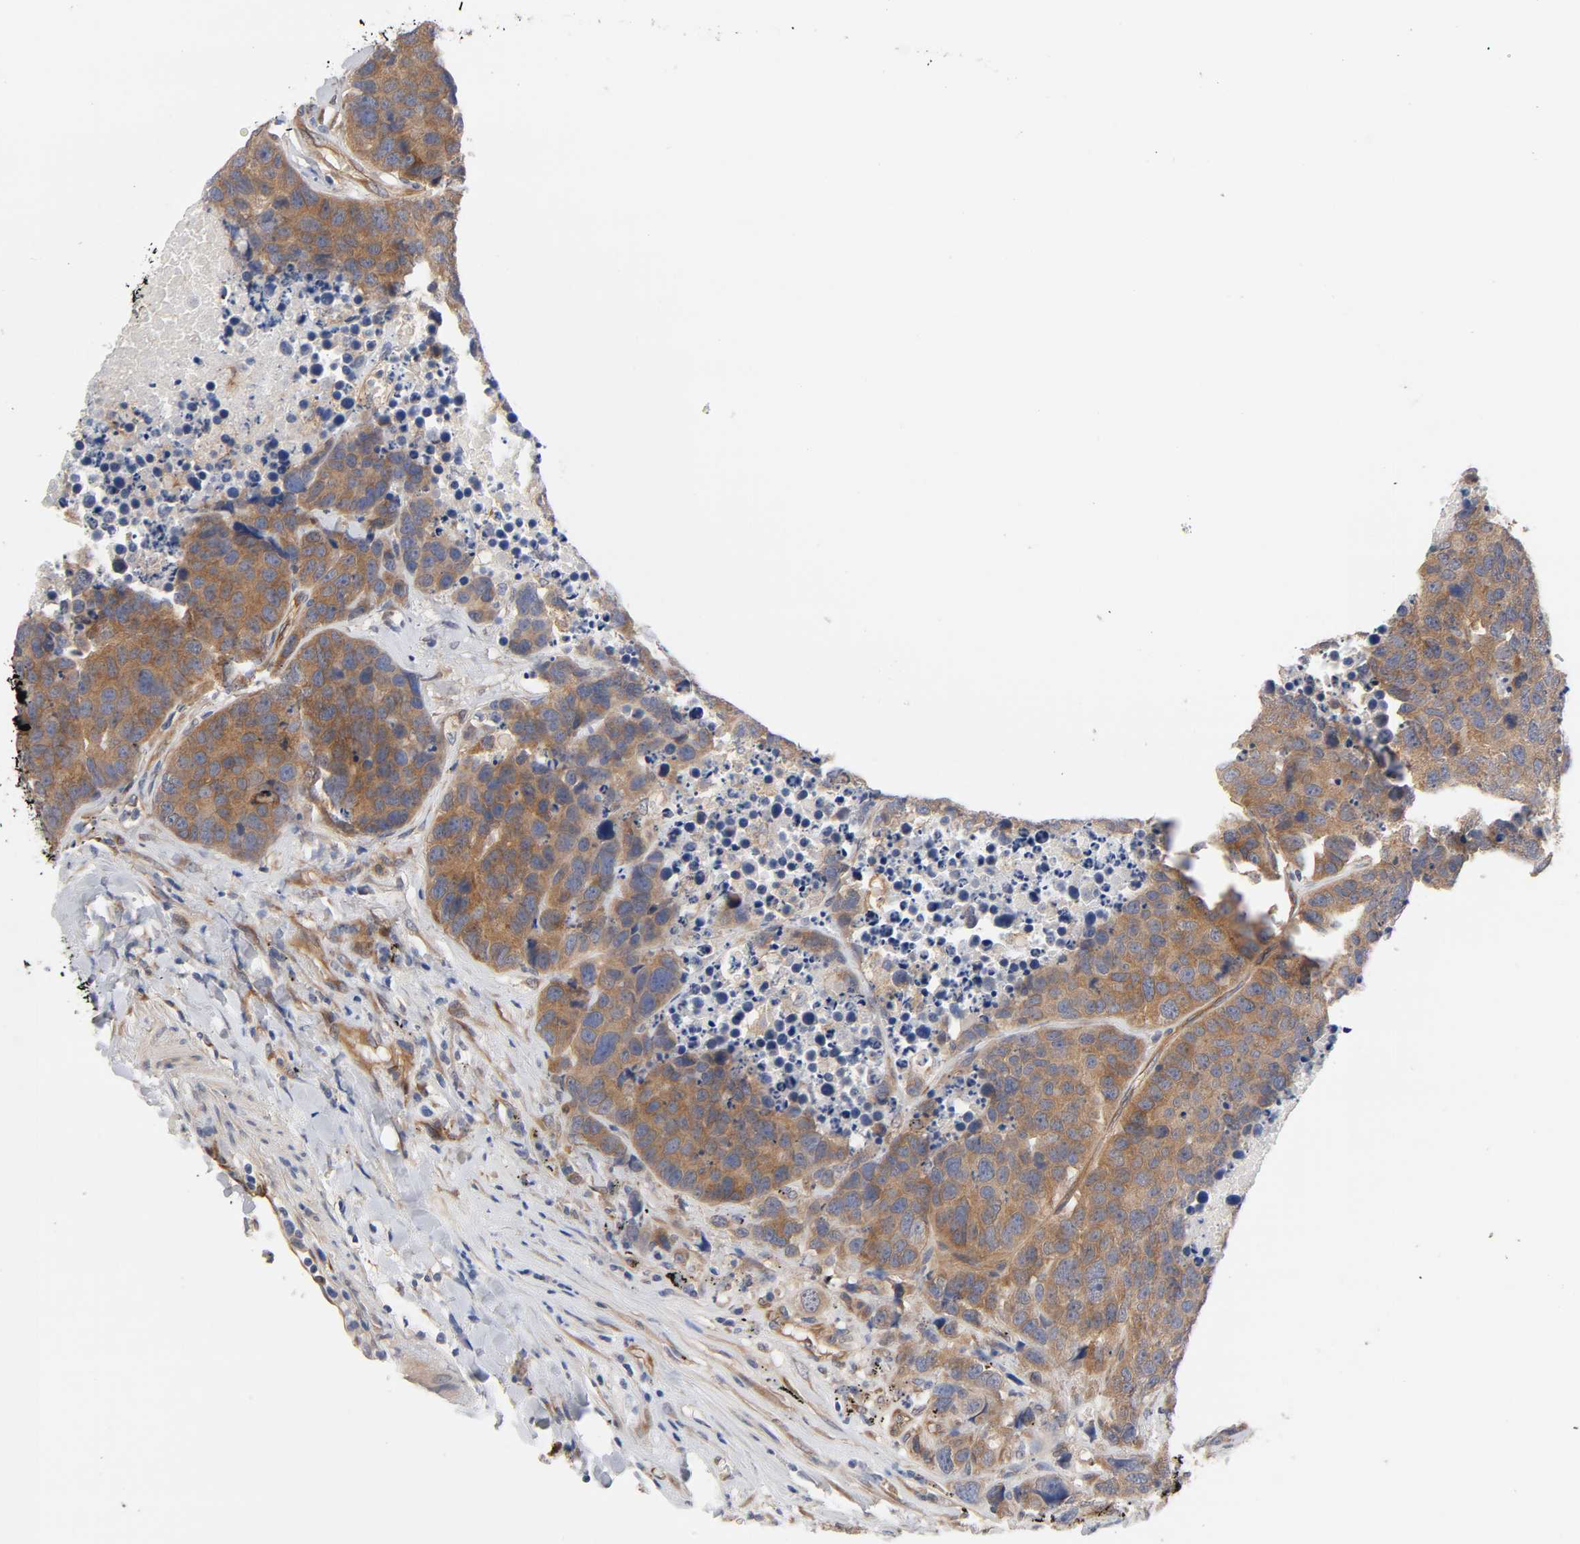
{"staining": {"intensity": "moderate", "quantity": ">75%", "location": "cytoplasmic/membranous"}, "tissue": "carcinoid", "cell_type": "Tumor cells", "image_type": "cancer", "snomed": [{"axis": "morphology", "description": "Carcinoid, malignant, NOS"}, {"axis": "topography", "description": "Lung"}], "caption": "Protein analysis of carcinoid (malignant) tissue exhibits moderate cytoplasmic/membranous expression in approximately >75% of tumor cells.", "gene": "RAB13", "patient": {"sex": "male", "age": 60}}